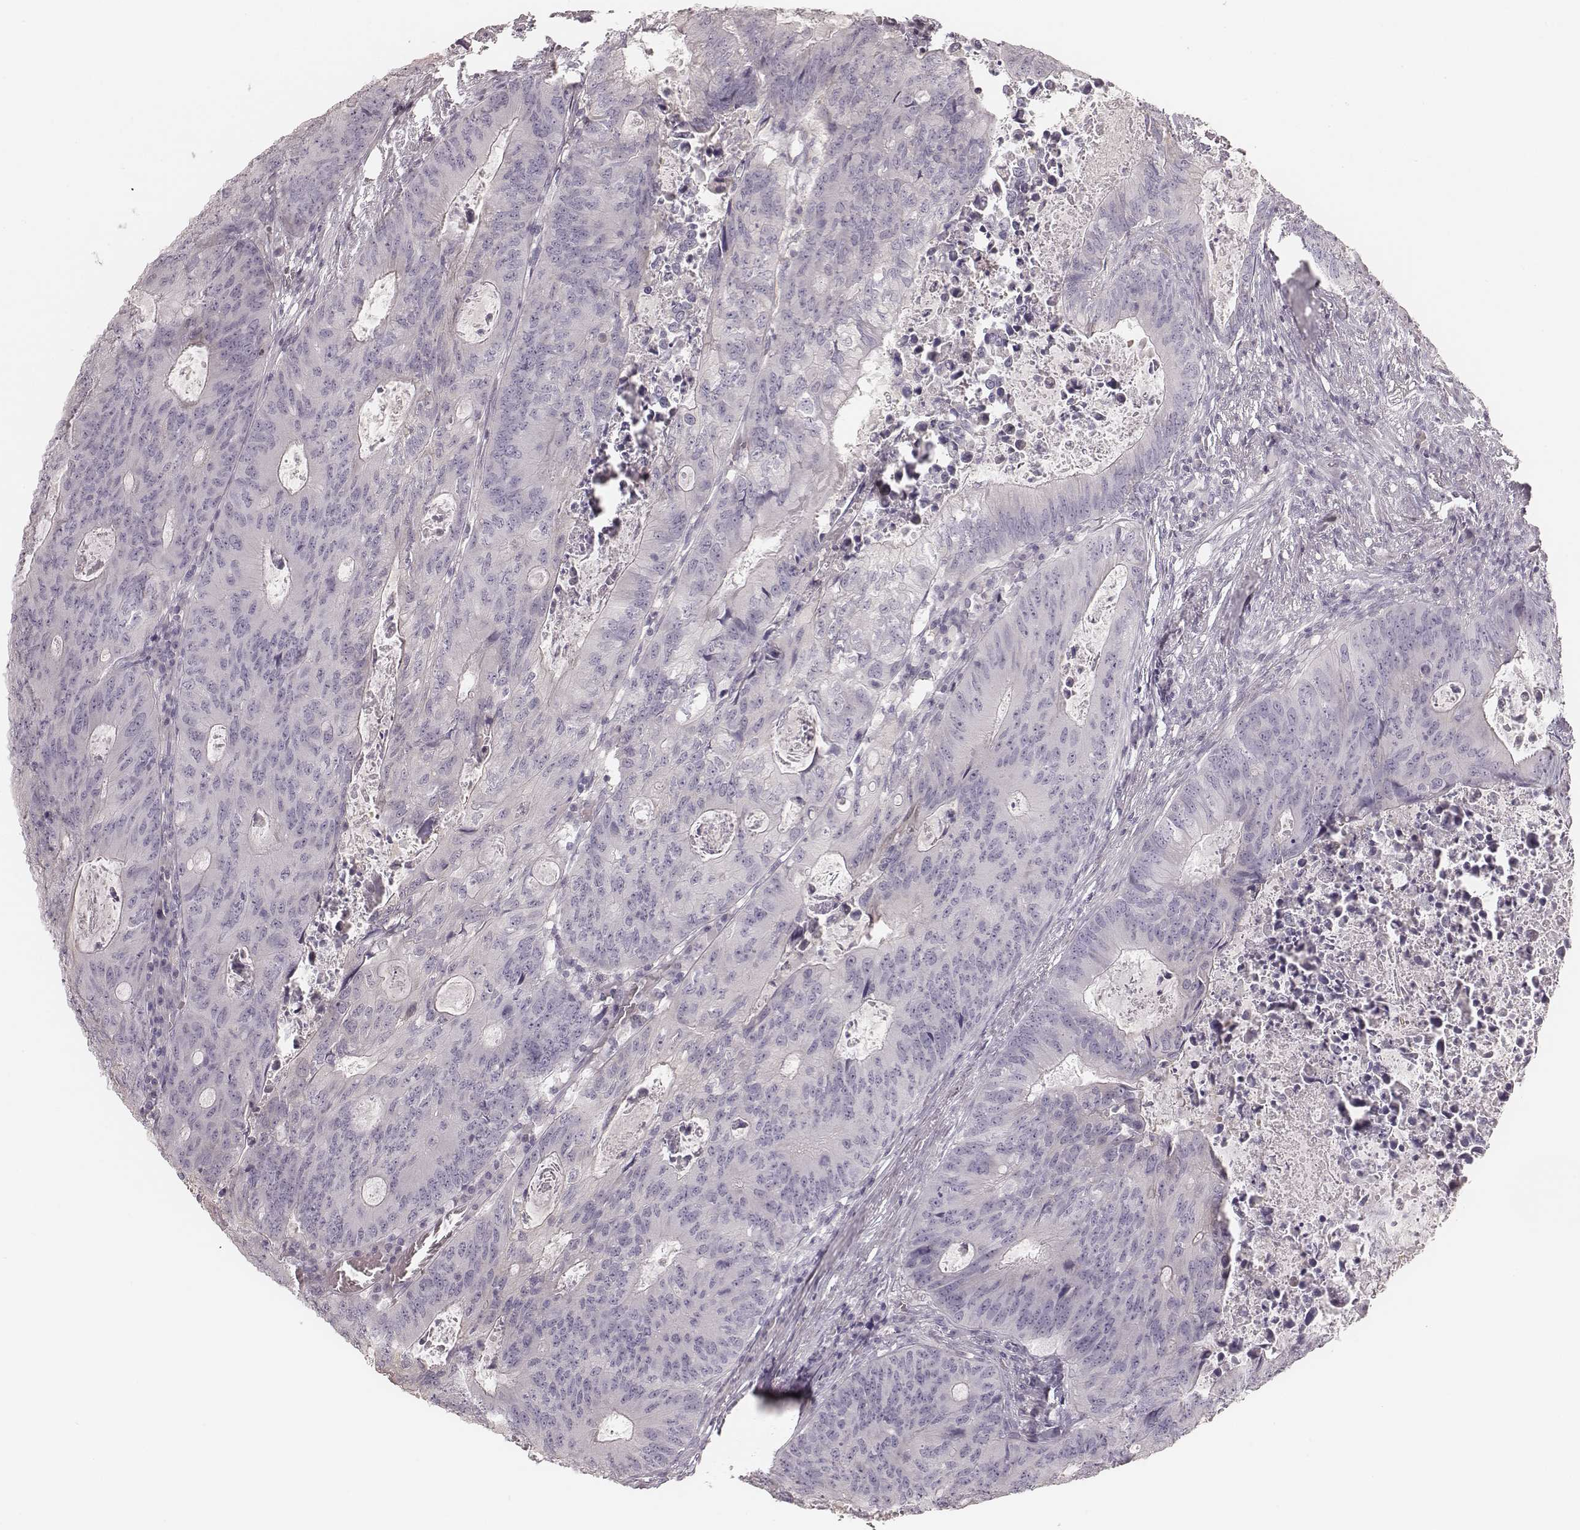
{"staining": {"intensity": "negative", "quantity": "none", "location": "none"}, "tissue": "colorectal cancer", "cell_type": "Tumor cells", "image_type": "cancer", "snomed": [{"axis": "morphology", "description": "Adenocarcinoma, NOS"}, {"axis": "topography", "description": "Colon"}], "caption": "A histopathology image of human adenocarcinoma (colorectal) is negative for staining in tumor cells.", "gene": "ZP4", "patient": {"sex": "male", "age": 67}}